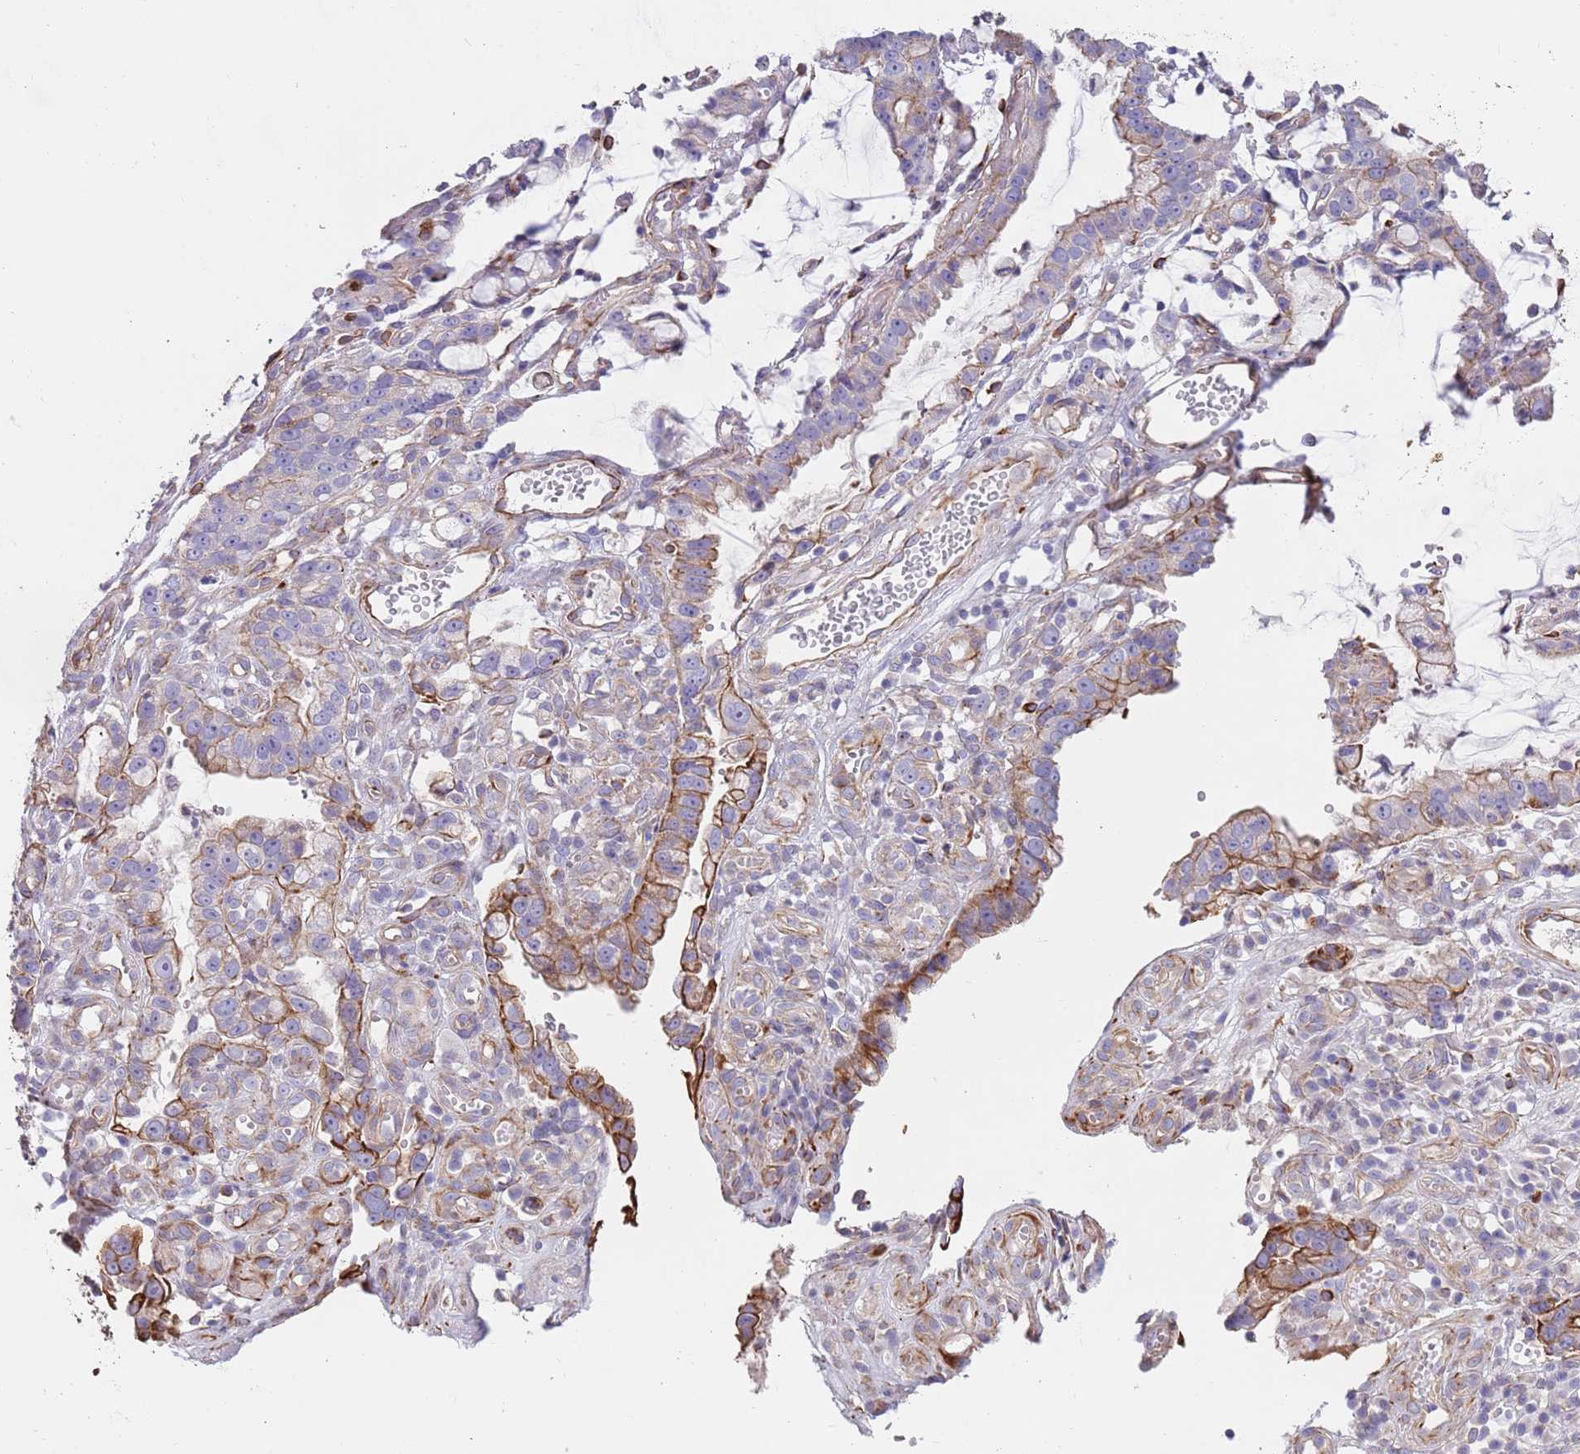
{"staining": {"intensity": "strong", "quantity": "<25%", "location": "cytoplasmic/membranous"}, "tissue": "stomach cancer", "cell_type": "Tumor cells", "image_type": "cancer", "snomed": [{"axis": "morphology", "description": "Adenocarcinoma, NOS"}, {"axis": "topography", "description": "Stomach"}], "caption": "Immunohistochemistry photomicrograph of neoplastic tissue: stomach cancer (adenocarcinoma) stained using immunohistochemistry (IHC) shows medium levels of strong protein expression localized specifically in the cytoplasmic/membranous of tumor cells, appearing as a cytoplasmic/membranous brown color.", "gene": "MOGAT1", "patient": {"sex": "male", "age": 55}}